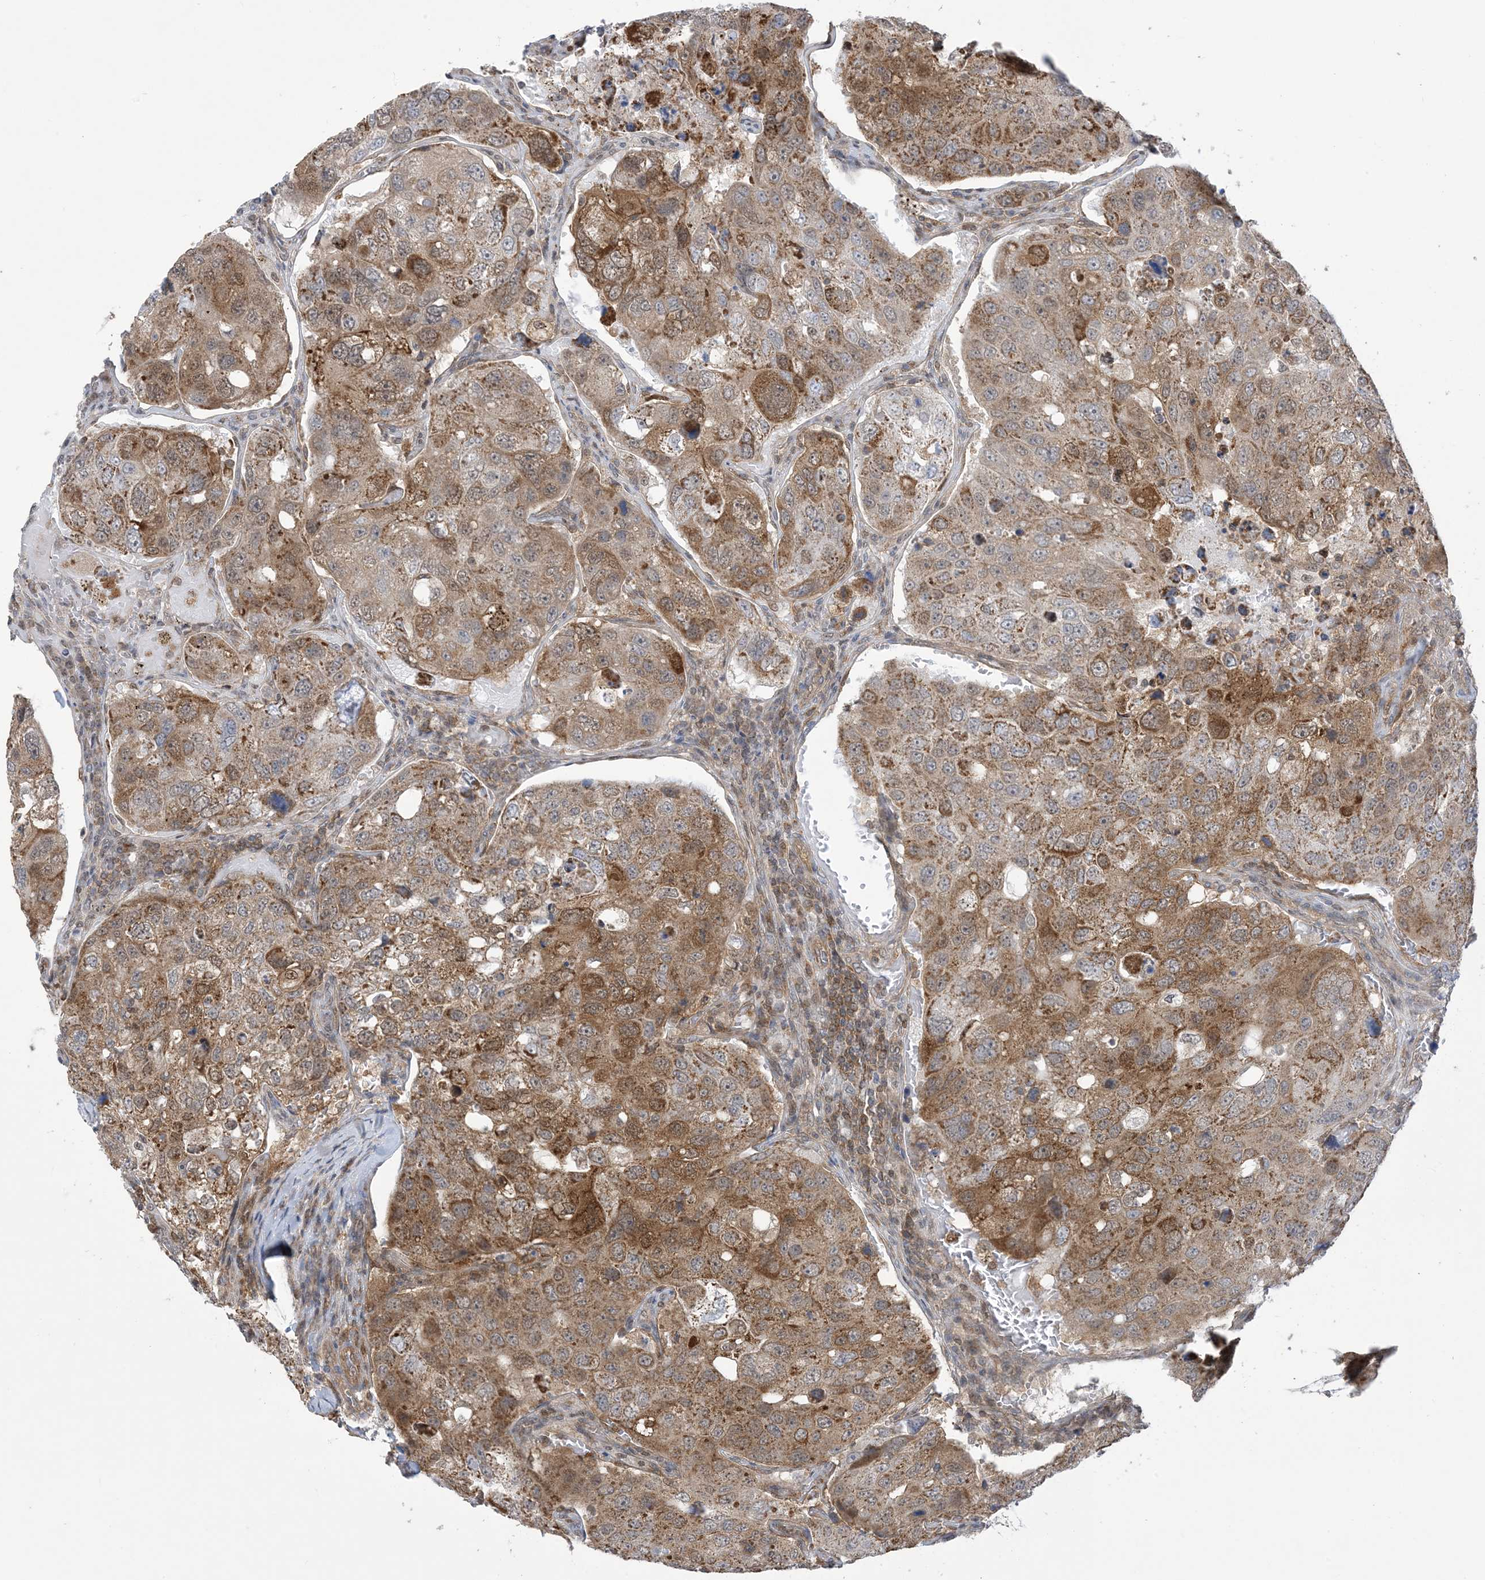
{"staining": {"intensity": "moderate", "quantity": ">75%", "location": "cytoplasmic/membranous"}, "tissue": "urothelial cancer", "cell_type": "Tumor cells", "image_type": "cancer", "snomed": [{"axis": "morphology", "description": "Urothelial carcinoma, High grade"}, {"axis": "topography", "description": "Lymph node"}, {"axis": "topography", "description": "Urinary bladder"}], "caption": "IHC of urothelial cancer displays medium levels of moderate cytoplasmic/membranous staining in about >75% of tumor cells.", "gene": "CASP4", "patient": {"sex": "male", "age": 51}}